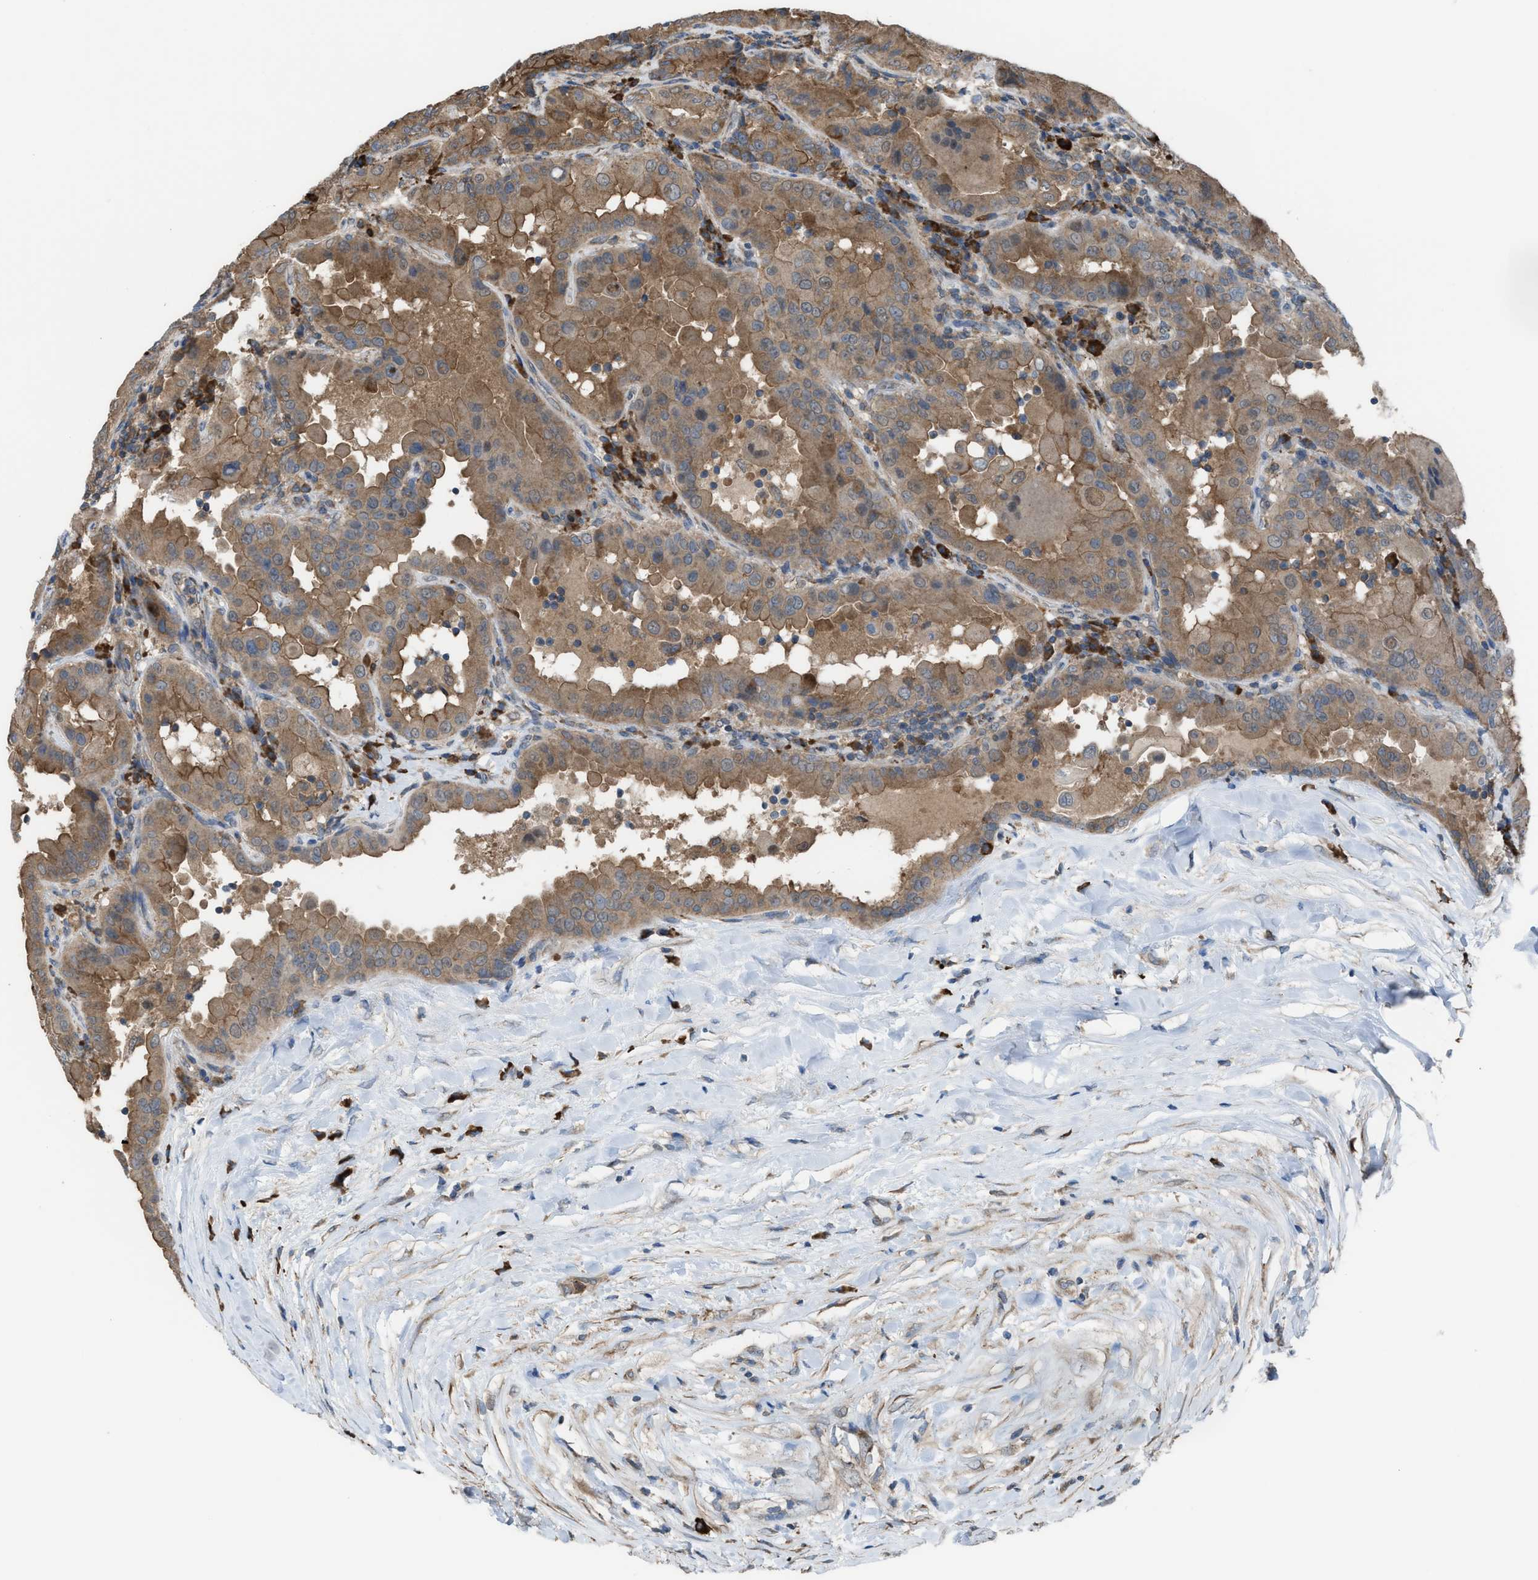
{"staining": {"intensity": "moderate", "quantity": ">75%", "location": "cytoplasmic/membranous"}, "tissue": "thyroid cancer", "cell_type": "Tumor cells", "image_type": "cancer", "snomed": [{"axis": "morphology", "description": "Papillary adenocarcinoma, NOS"}, {"axis": "topography", "description": "Thyroid gland"}], "caption": "High-magnification brightfield microscopy of papillary adenocarcinoma (thyroid) stained with DAB (3,3'-diaminobenzidine) (brown) and counterstained with hematoxylin (blue). tumor cells exhibit moderate cytoplasmic/membranous expression is identified in approximately>75% of cells.", "gene": "PLAA", "patient": {"sex": "male", "age": 33}}